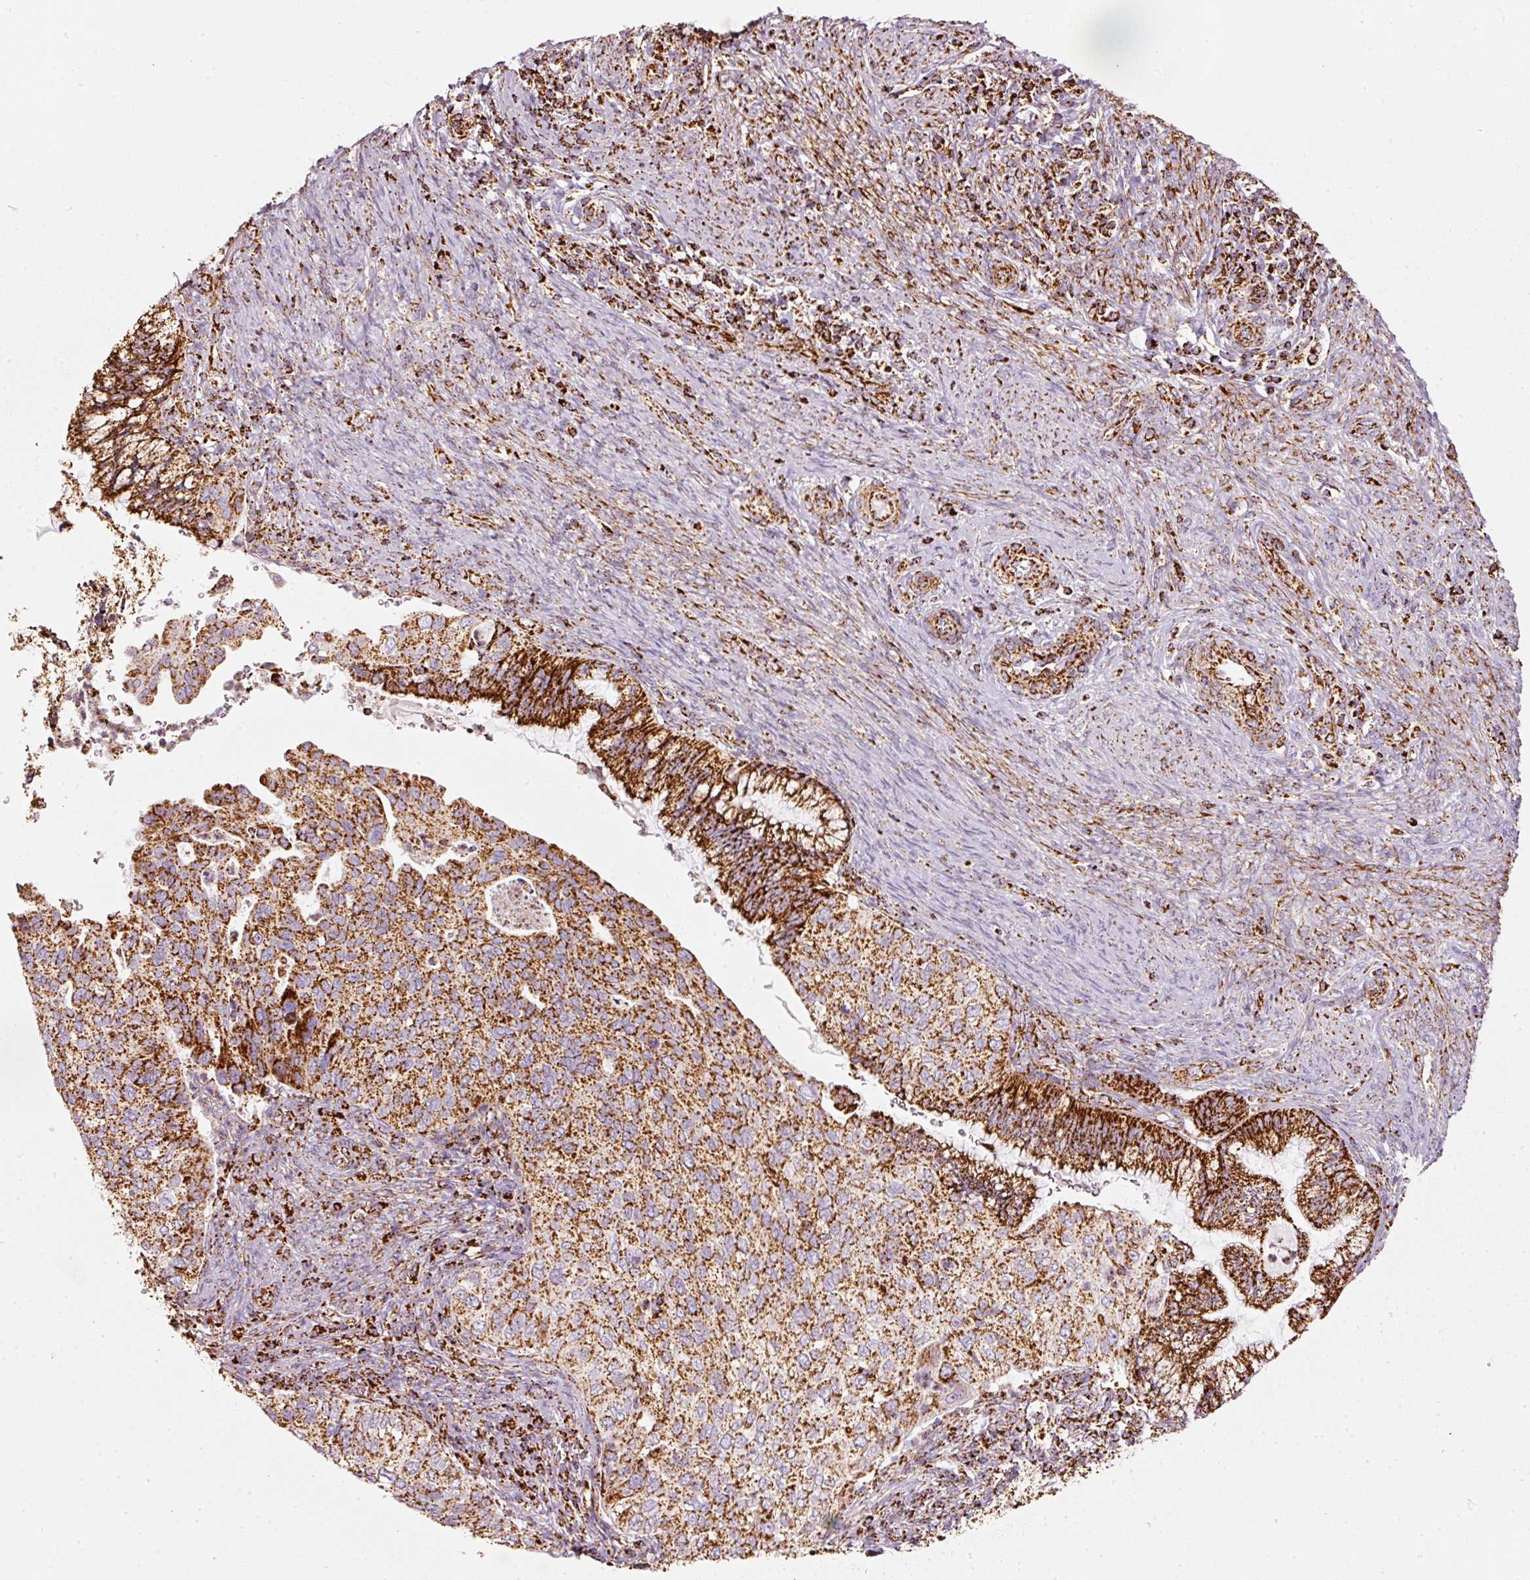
{"staining": {"intensity": "strong", "quantity": ">75%", "location": "cytoplasmic/membranous"}, "tissue": "cervical cancer", "cell_type": "Tumor cells", "image_type": "cancer", "snomed": [{"axis": "morphology", "description": "Squamous cell carcinoma, NOS"}, {"axis": "topography", "description": "Cervix"}], "caption": "This image shows immunohistochemistry staining of human cervical squamous cell carcinoma, with high strong cytoplasmic/membranous expression in about >75% of tumor cells.", "gene": "MT-CO2", "patient": {"sex": "female", "age": 38}}